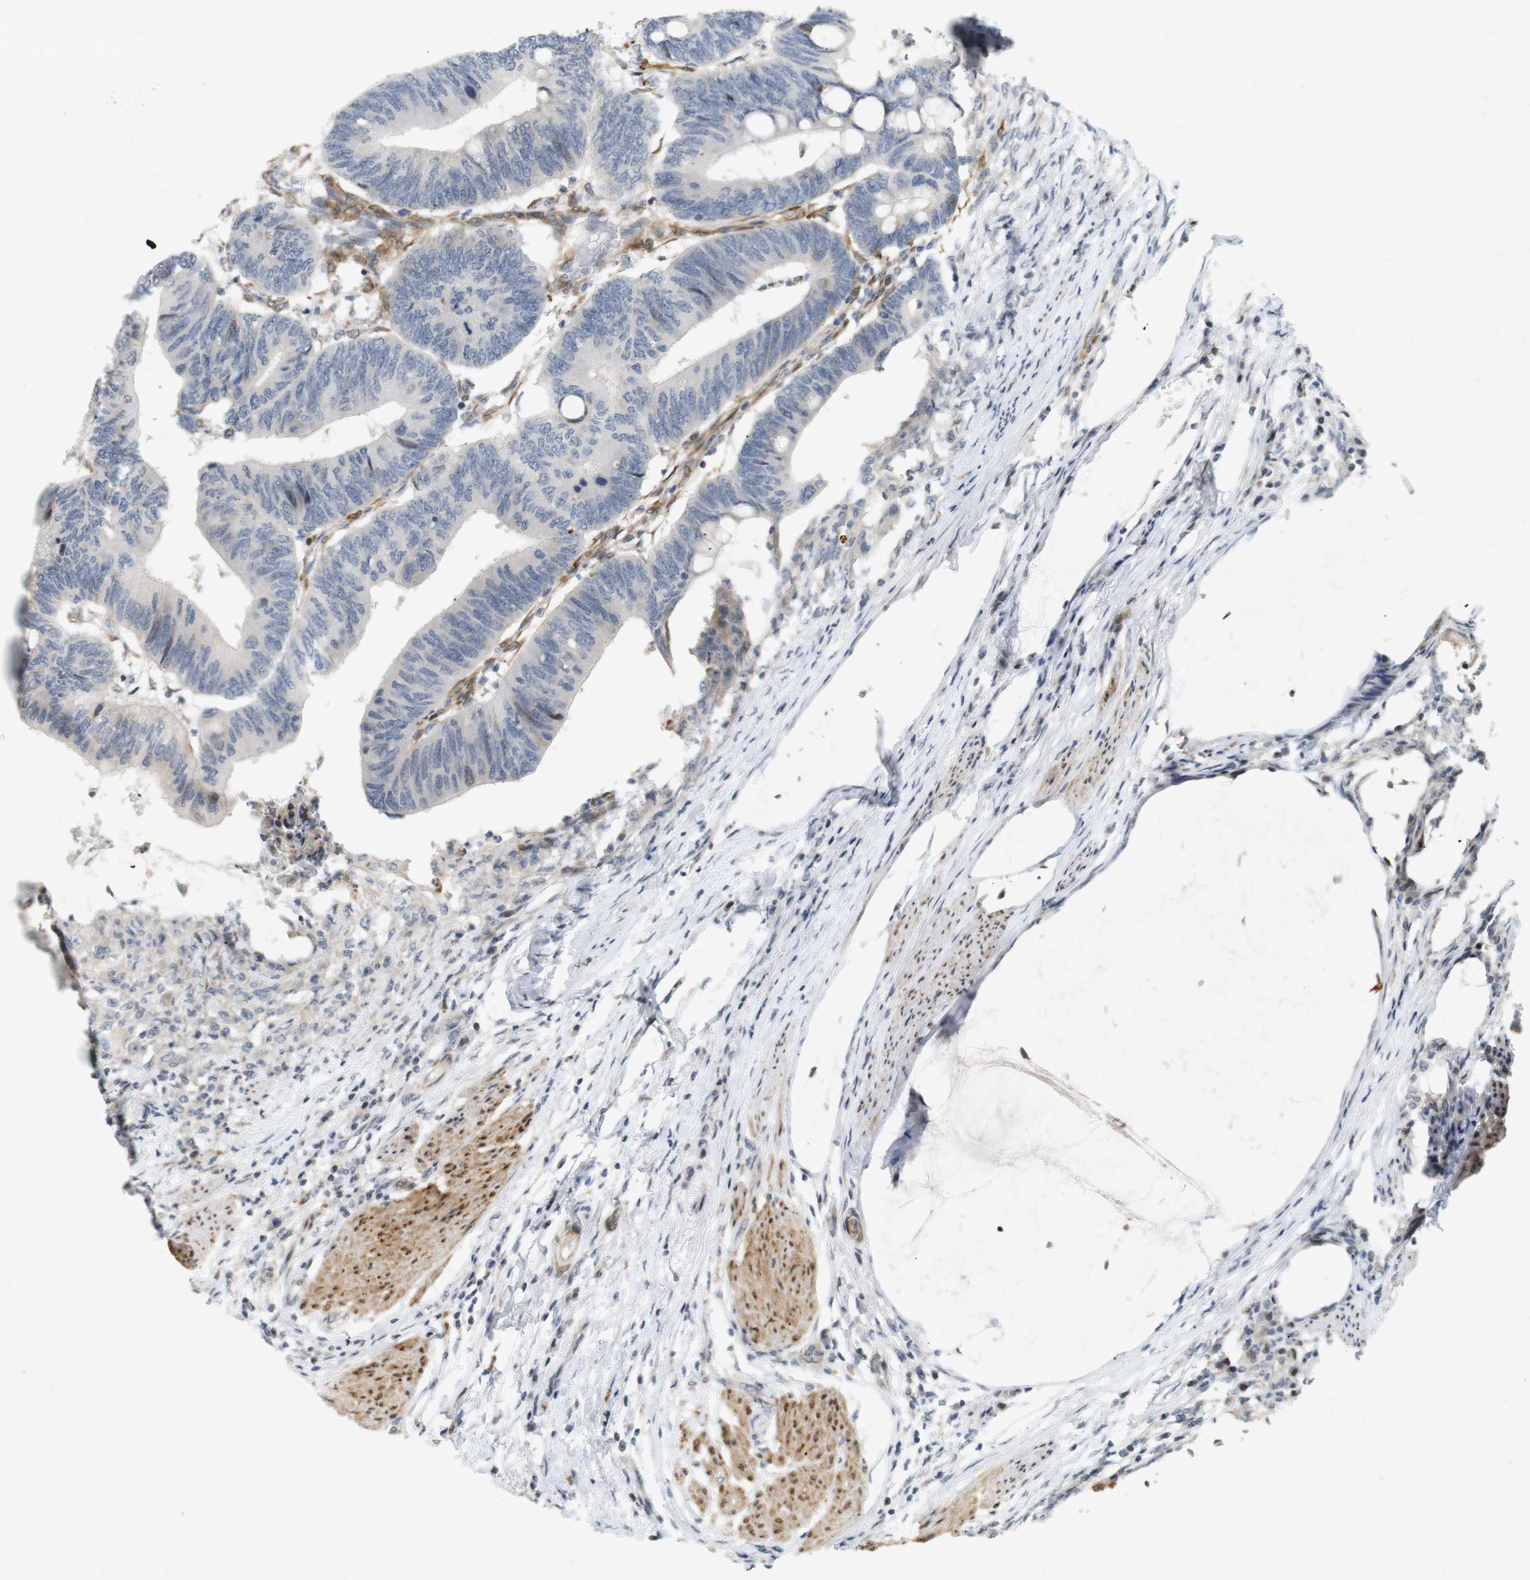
{"staining": {"intensity": "negative", "quantity": "none", "location": "none"}, "tissue": "colorectal cancer", "cell_type": "Tumor cells", "image_type": "cancer", "snomed": [{"axis": "morphology", "description": "Normal tissue, NOS"}, {"axis": "morphology", "description": "Adenocarcinoma, NOS"}, {"axis": "topography", "description": "Rectum"}, {"axis": "topography", "description": "Peripheral nerve tissue"}], "caption": "Tumor cells are negative for brown protein staining in colorectal adenocarcinoma.", "gene": "PPP1R14A", "patient": {"sex": "male", "age": 92}}